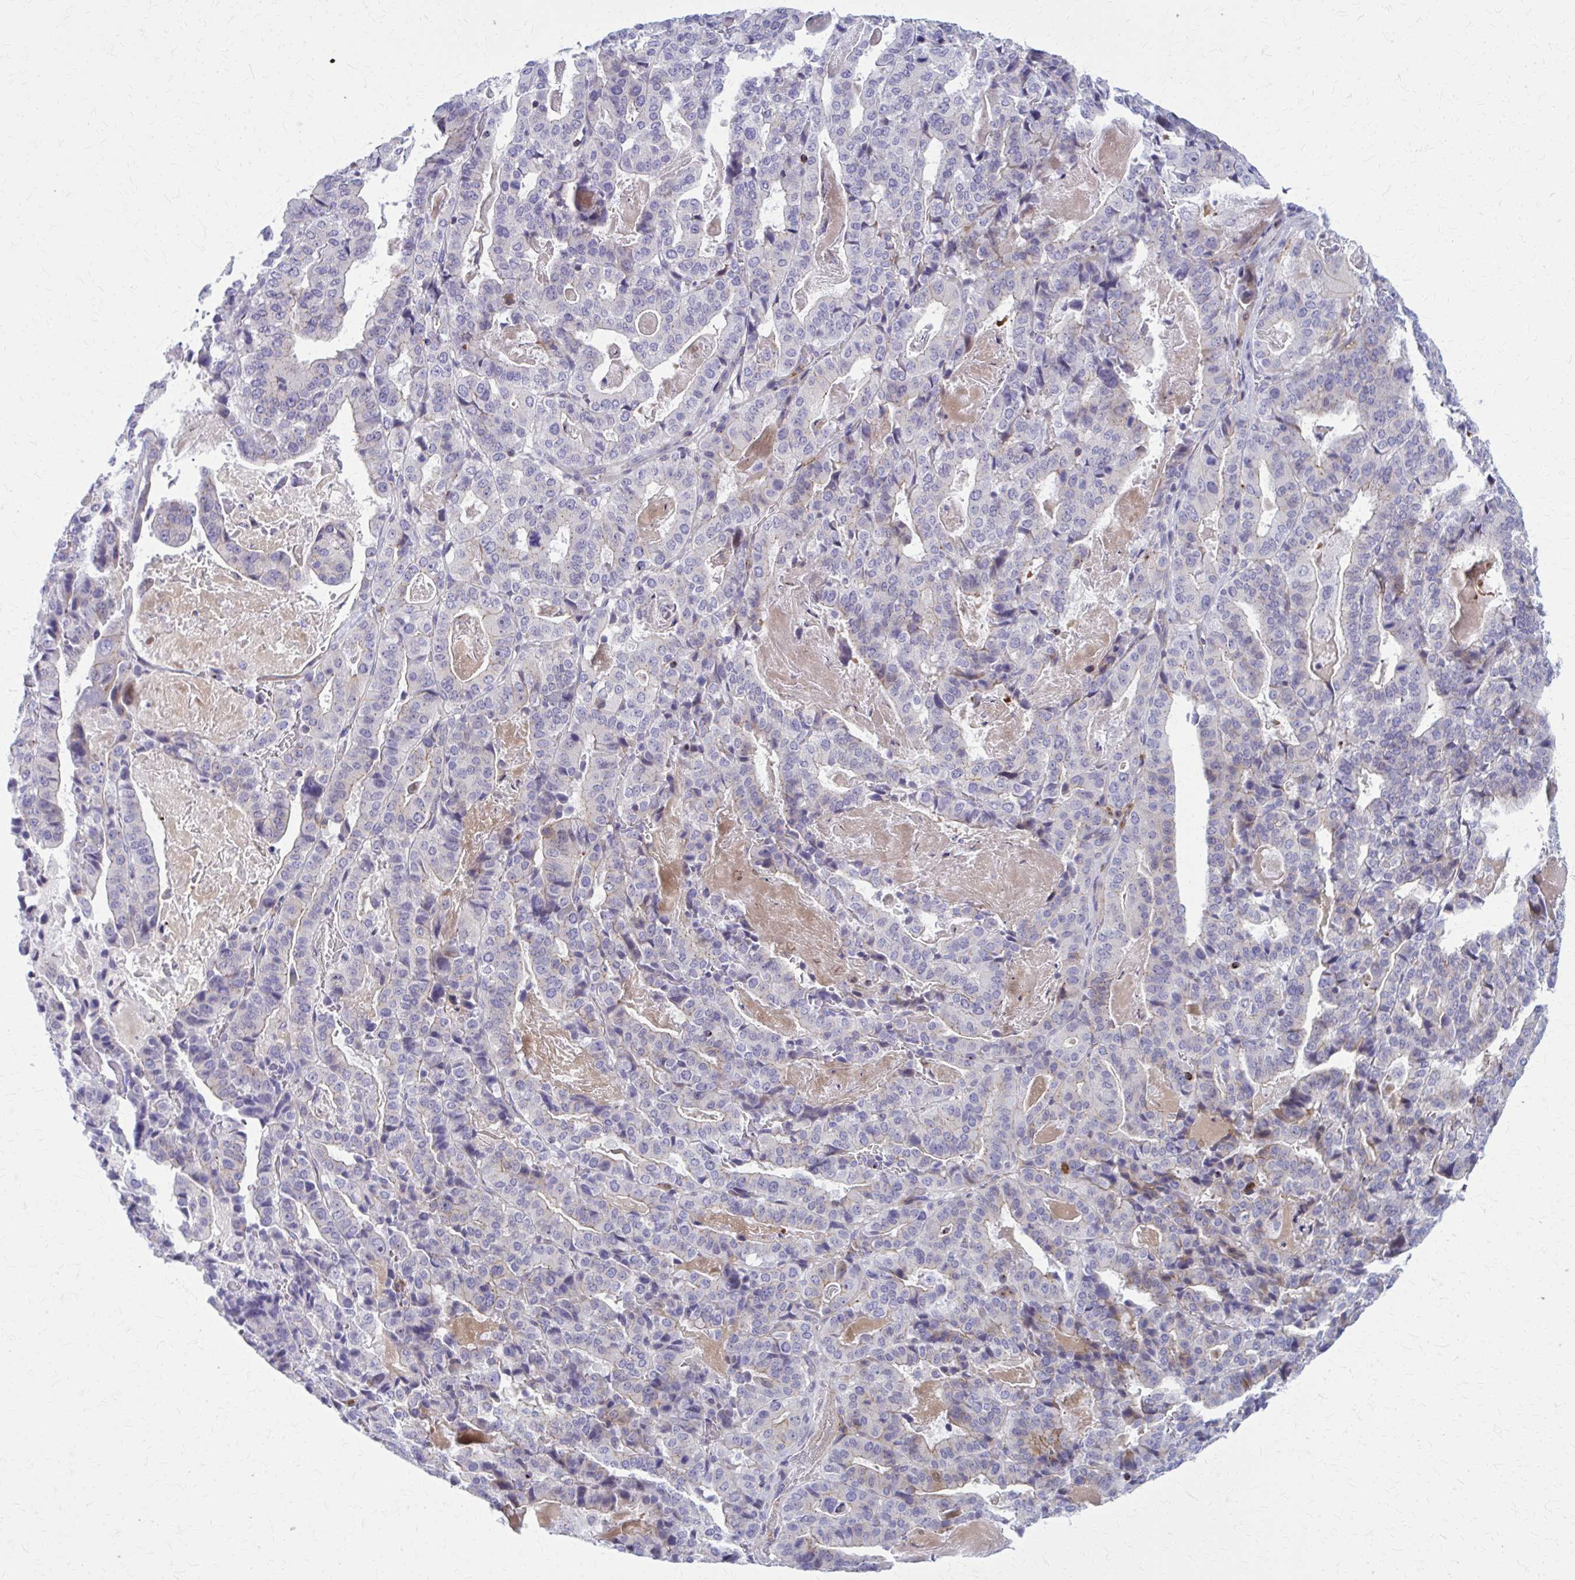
{"staining": {"intensity": "negative", "quantity": "none", "location": "none"}, "tissue": "stomach cancer", "cell_type": "Tumor cells", "image_type": "cancer", "snomed": [{"axis": "morphology", "description": "Adenocarcinoma, NOS"}, {"axis": "topography", "description": "Stomach"}], "caption": "DAB (3,3'-diaminobenzidine) immunohistochemical staining of adenocarcinoma (stomach) demonstrates no significant expression in tumor cells. (Brightfield microscopy of DAB immunohistochemistry at high magnification).", "gene": "PEDS1", "patient": {"sex": "male", "age": 48}}